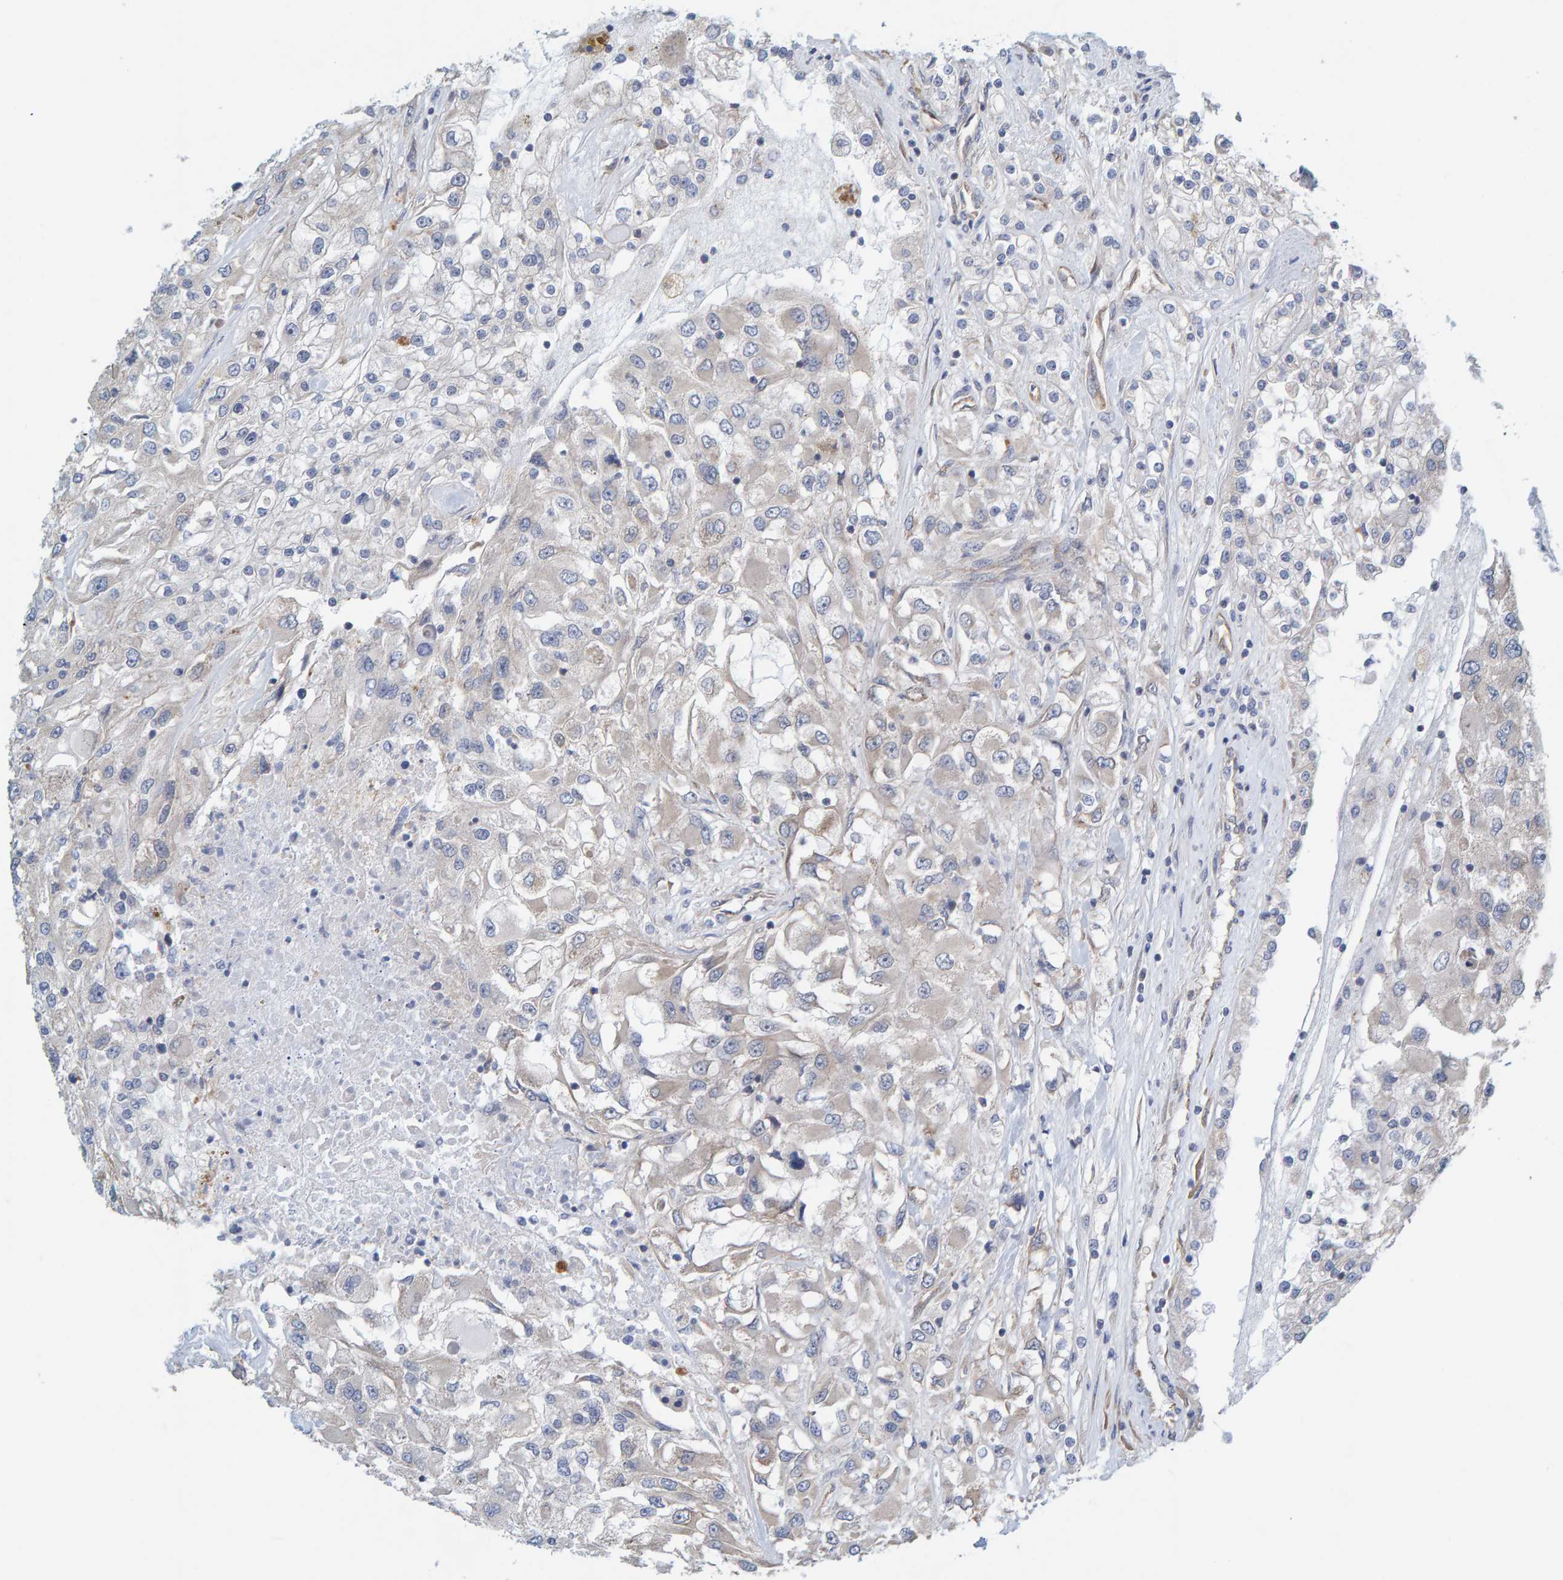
{"staining": {"intensity": "negative", "quantity": "none", "location": "none"}, "tissue": "renal cancer", "cell_type": "Tumor cells", "image_type": "cancer", "snomed": [{"axis": "morphology", "description": "Adenocarcinoma, NOS"}, {"axis": "topography", "description": "Kidney"}], "caption": "Photomicrograph shows no protein expression in tumor cells of renal cancer tissue.", "gene": "PRKD2", "patient": {"sex": "female", "age": 52}}